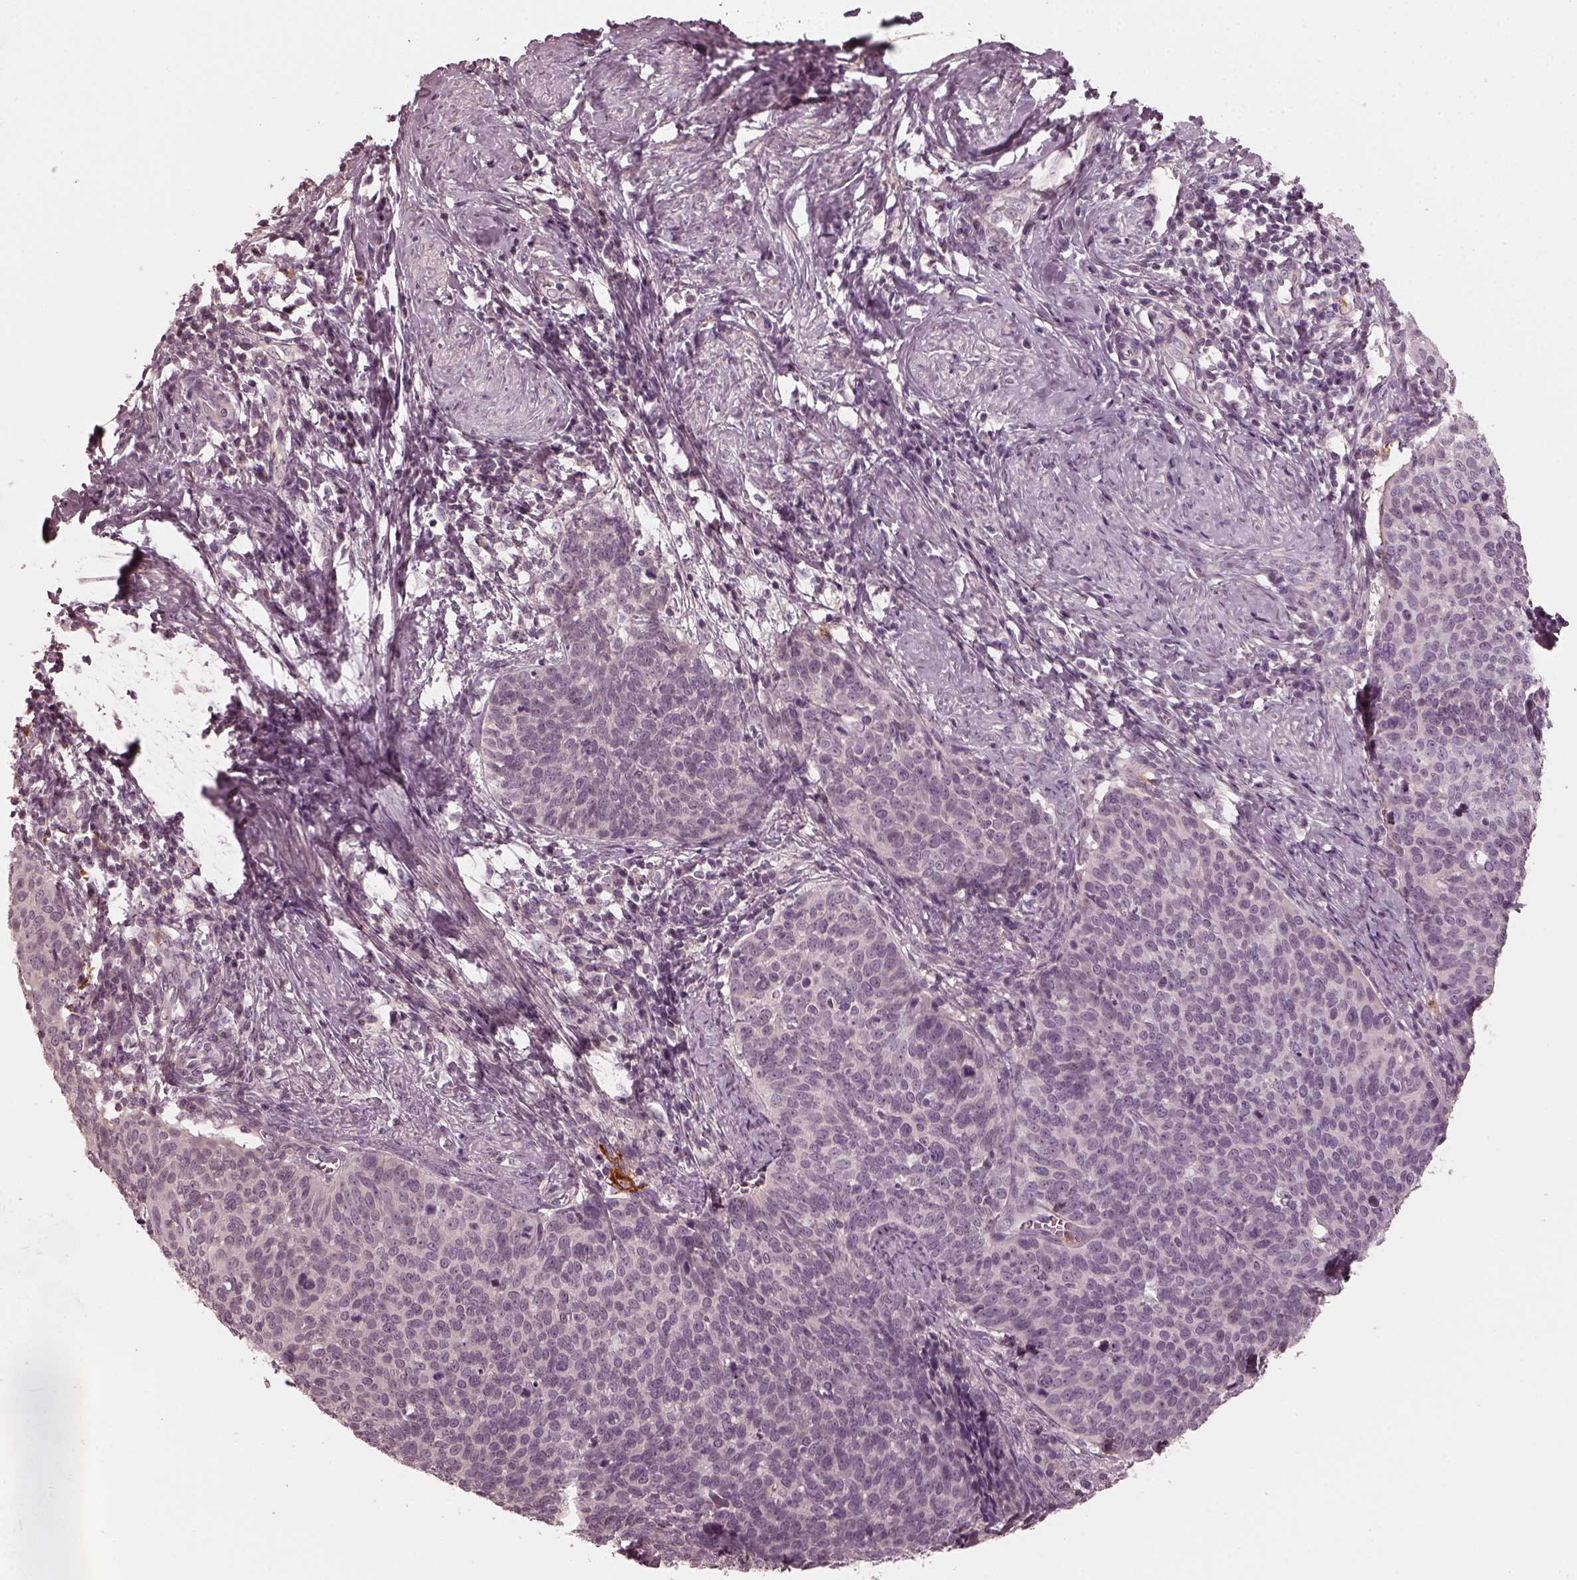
{"staining": {"intensity": "negative", "quantity": "none", "location": "none"}, "tissue": "cervical cancer", "cell_type": "Tumor cells", "image_type": "cancer", "snomed": [{"axis": "morphology", "description": "Normal tissue, NOS"}, {"axis": "morphology", "description": "Squamous cell carcinoma, NOS"}, {"axis": "topography", "description": "Cervix"}], "caption": "Tumor cells show no significant protein positivity in cervical cancer. The staining is performed using DAB (3,3'-diaminobenzidine) brown chromogen with nuclei counter-stained in using hematoxylin.", "gene": "CHIT1", "patient": {"sex": "female", "age": 39}}